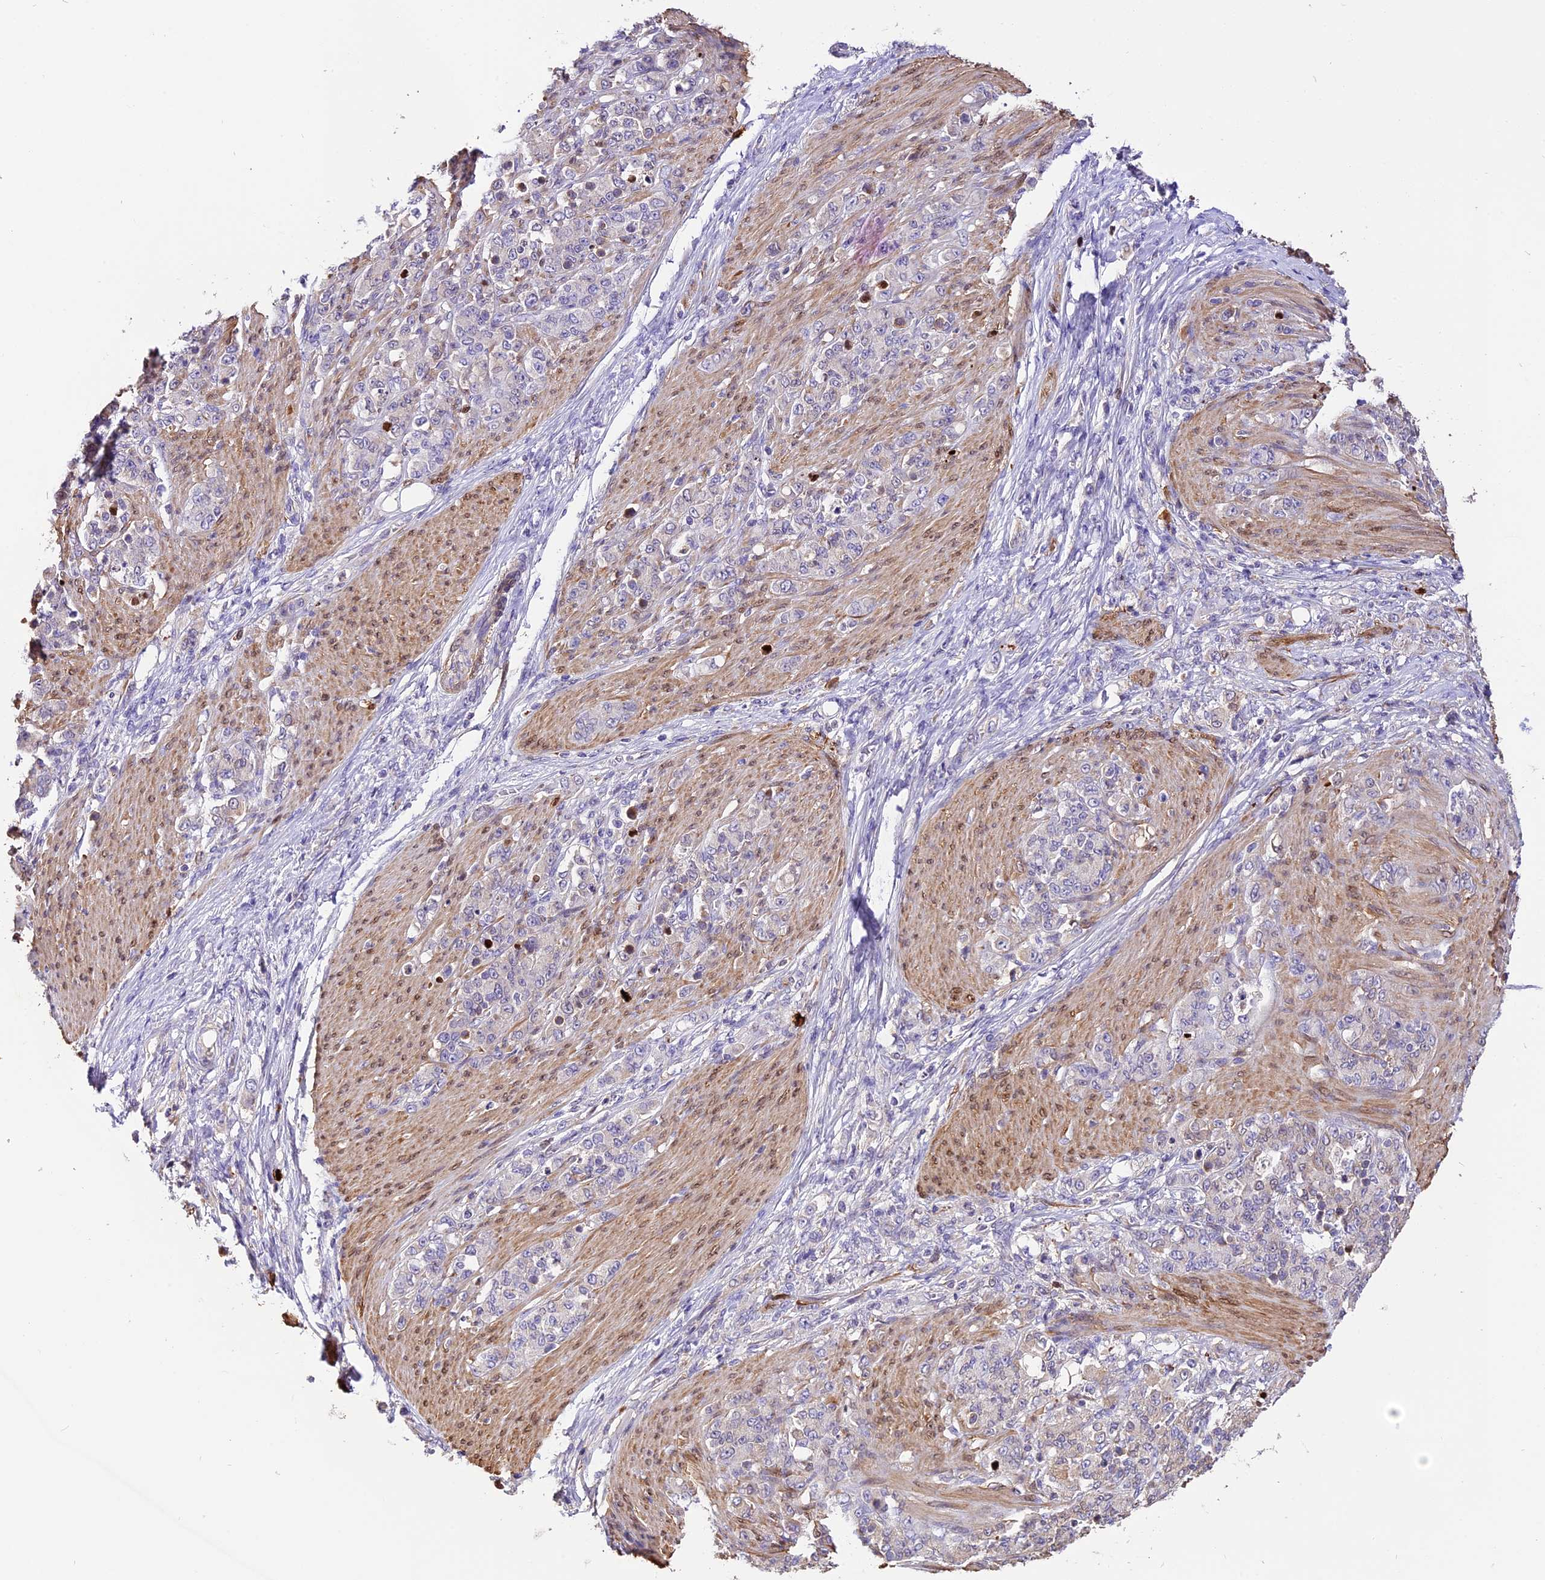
{"staining": {"intensity": "negative", "quantity": "none", "location": "none"}, "tissue": "stomach cancer", "cell_type": "Tumor cells", "image_type": "cancer", "snomed": [{"axis": "morphology", "description": "Adenocarcinoma, NOS"}, {"axis": "topography", "description": "Stomach"}], "caption": "Immunohistochemistry (IHC) micrograph of human stomach cancer stained for a protein (brown), which exhibits no expression in tumor cells.", "gene": "MAP3K7CL", "patient": {"sex": "female", "age": 79}}